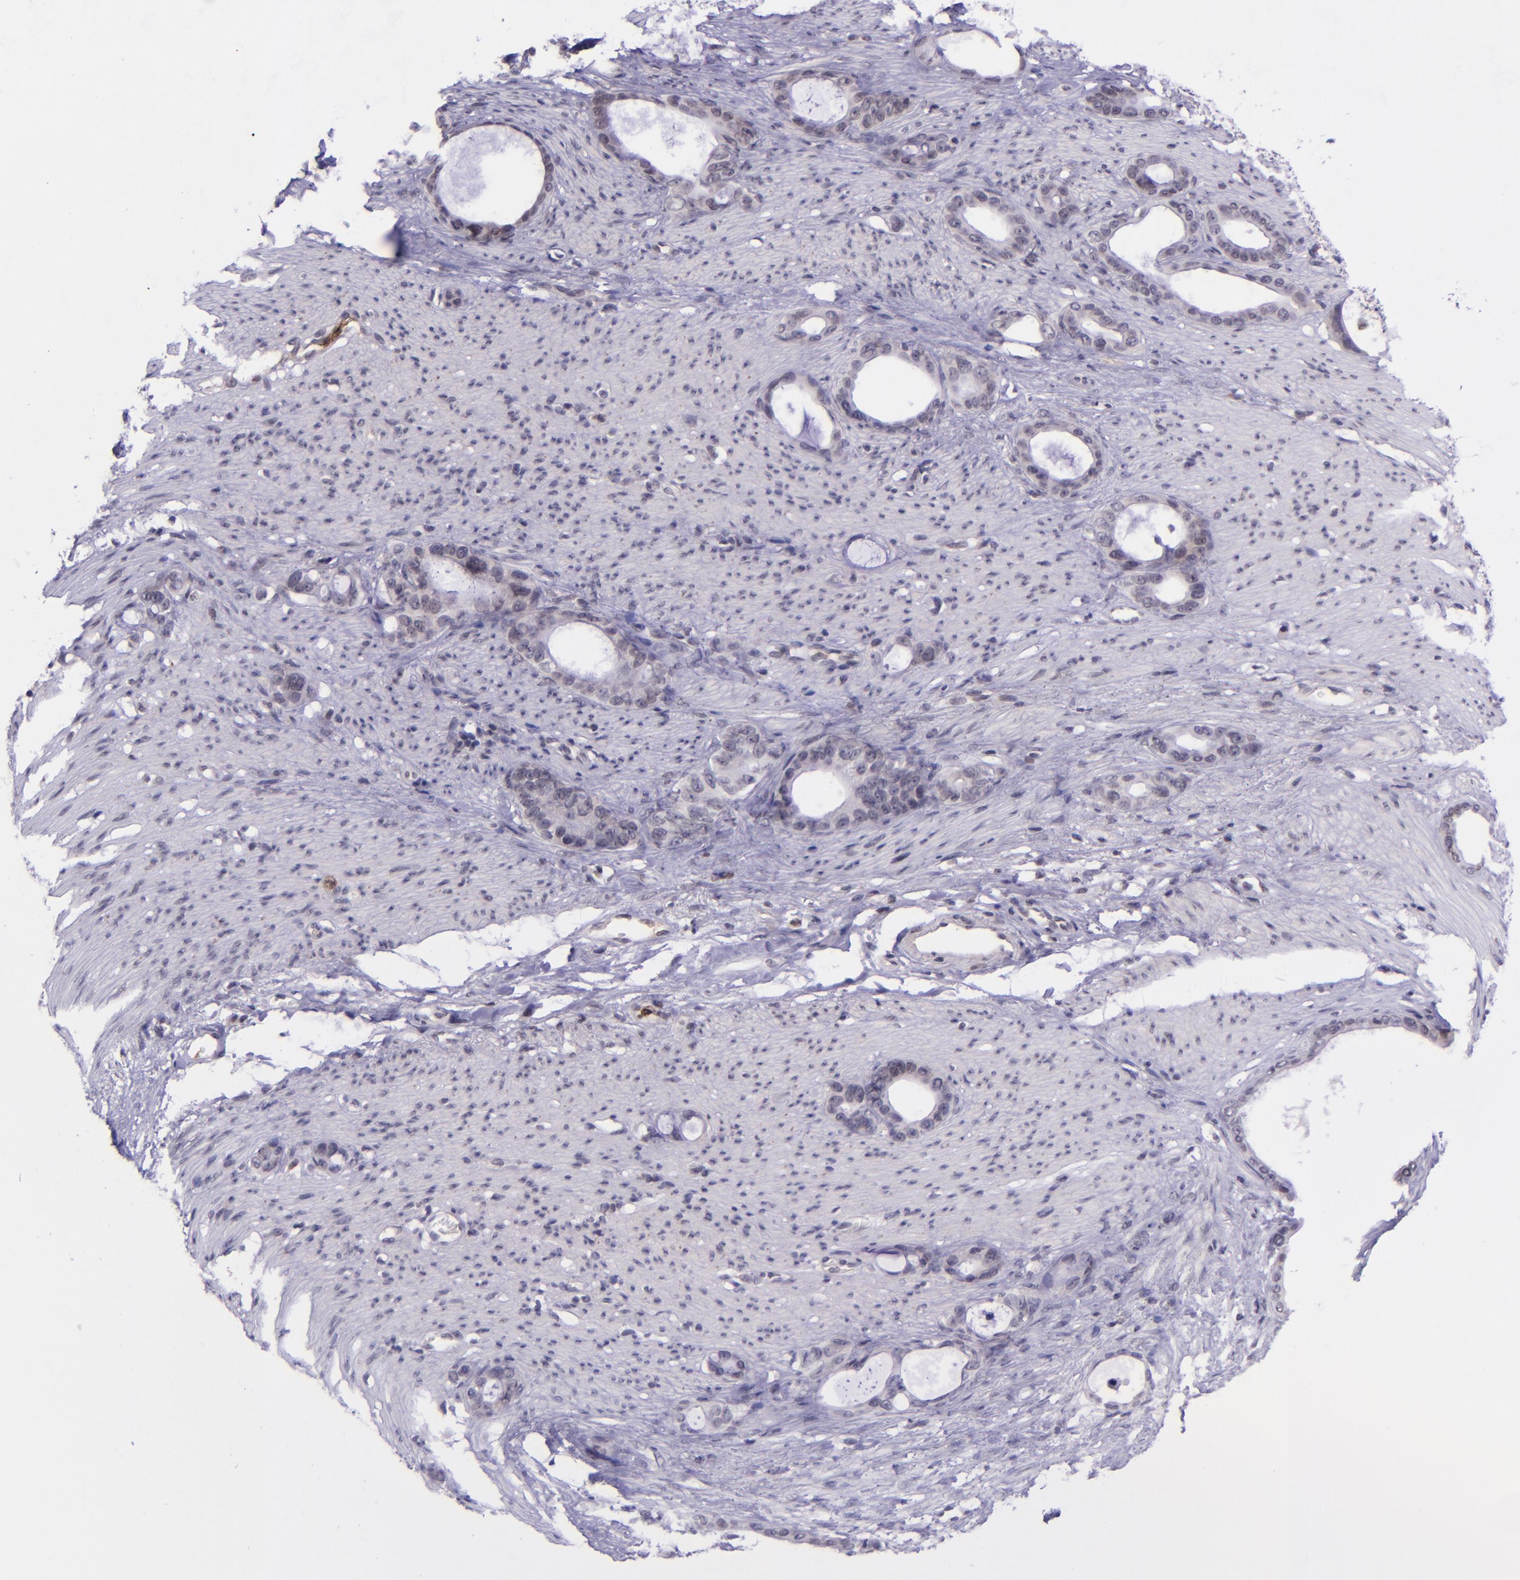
{"staining": {"intensity": "negative", "quantity": "none", "location": "none"}, "tissue": "stomach cancer", "cell_type": "Tumor cells", "image_type": "cancer", "snomed": [{"axis": "morphology", "description": "Adenocarcinoma, NOS"}, {"axis": "topography", "description": "Stomach"}], "caption": "The IHC micrograph has no significant staining in tumor cells of stomach cancer (adenocarcinoma) tissue.", "gene": "SELL", "patient": {"sex": "female", "age": 75}}